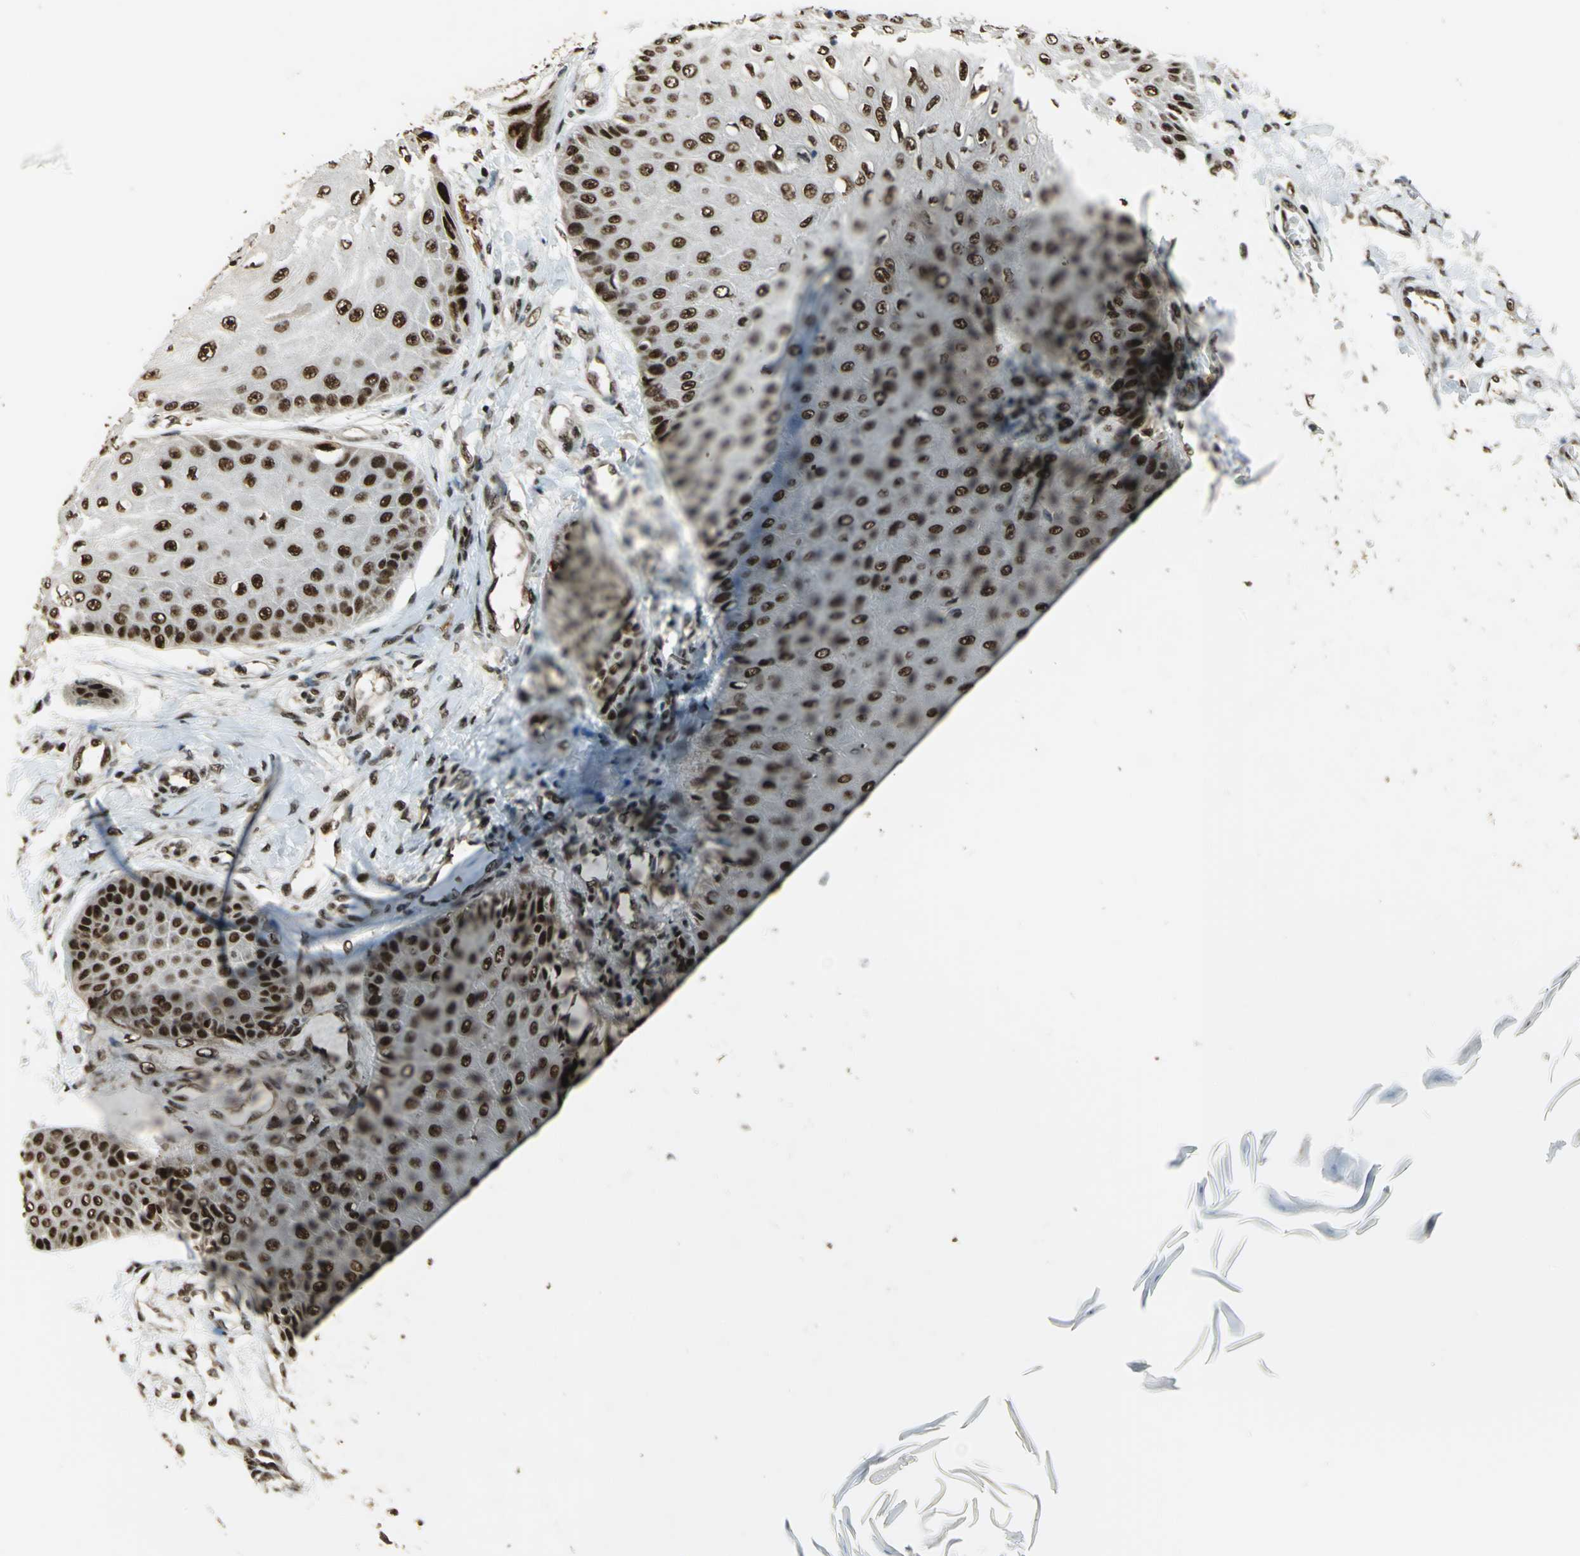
{"staining": {"intensity": "moderate", "quantity": ">75%", "location": "nuclear"}, "tissue": "skin cancer", "cell_type": "Tumor cells", "image_type": "cancer", "snomed": [{"axis": "morphology", "description": "Squamous cell carcinoma, NOS"}, {"axis": "topography", "description": "Skin"}], "caption": "Skin cancer stained for a protein (brown) reveals moderate nuclear positive positivity in approximately >75% of tumor cells.", "gene": "MIS18BP1", "patient": {"sex": "female", "age": 40}}